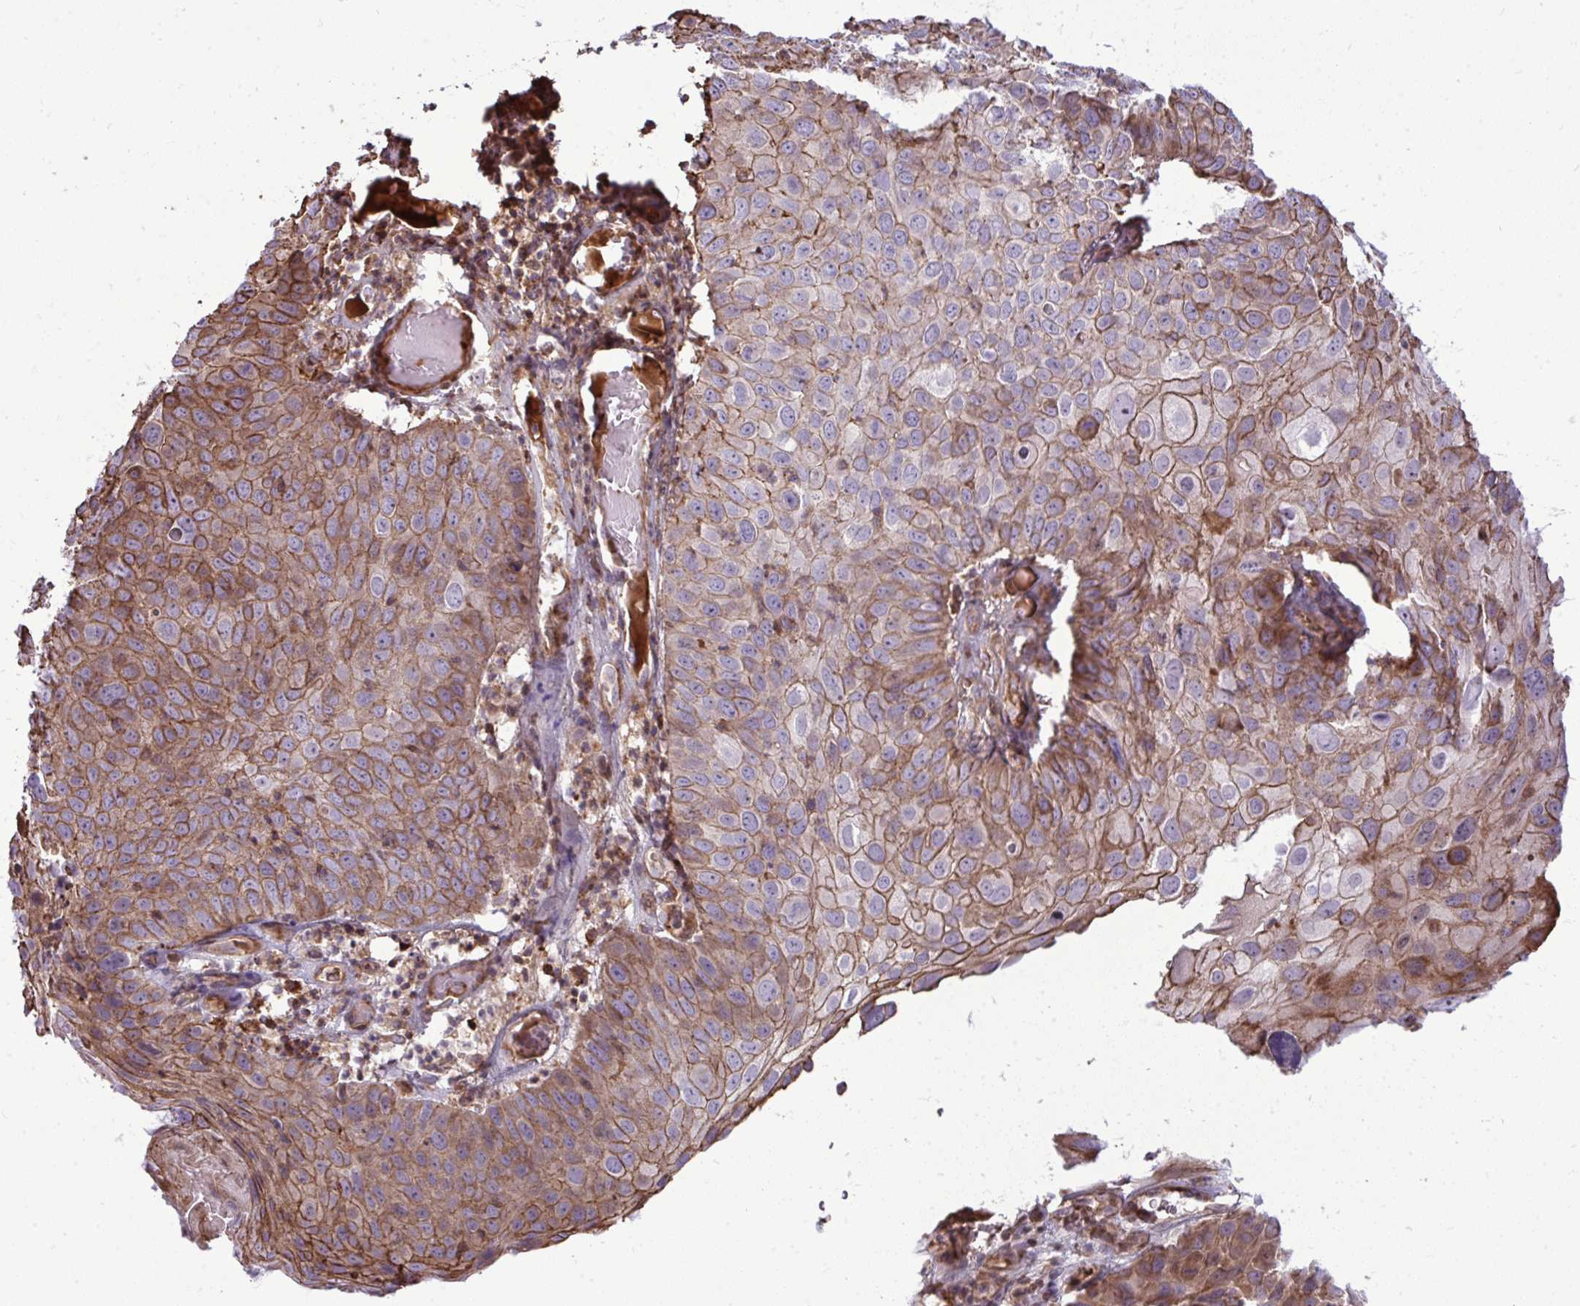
{"staining": {"intensity": "moderate", "quantity": "25%-75%", "location": "cytoplasmic/membranous"}, "tissue": "skin cancer", "cell_type": "Tumor cells", "image_type": "cancer", "snomed": [{"axis": "morphology", "description": "Squamous cell carcinoma, NOS"}, {"axis": "topography", "description": "Skin"}], "caption": "The immunohistochemical stain labels moderate cytoplasmic/membranous staining in tumor cells of squamous cell carcinoma (skin) tissue.", "gene": "ZSCAN9", "patient": {"sex": "male", "age": 87}}